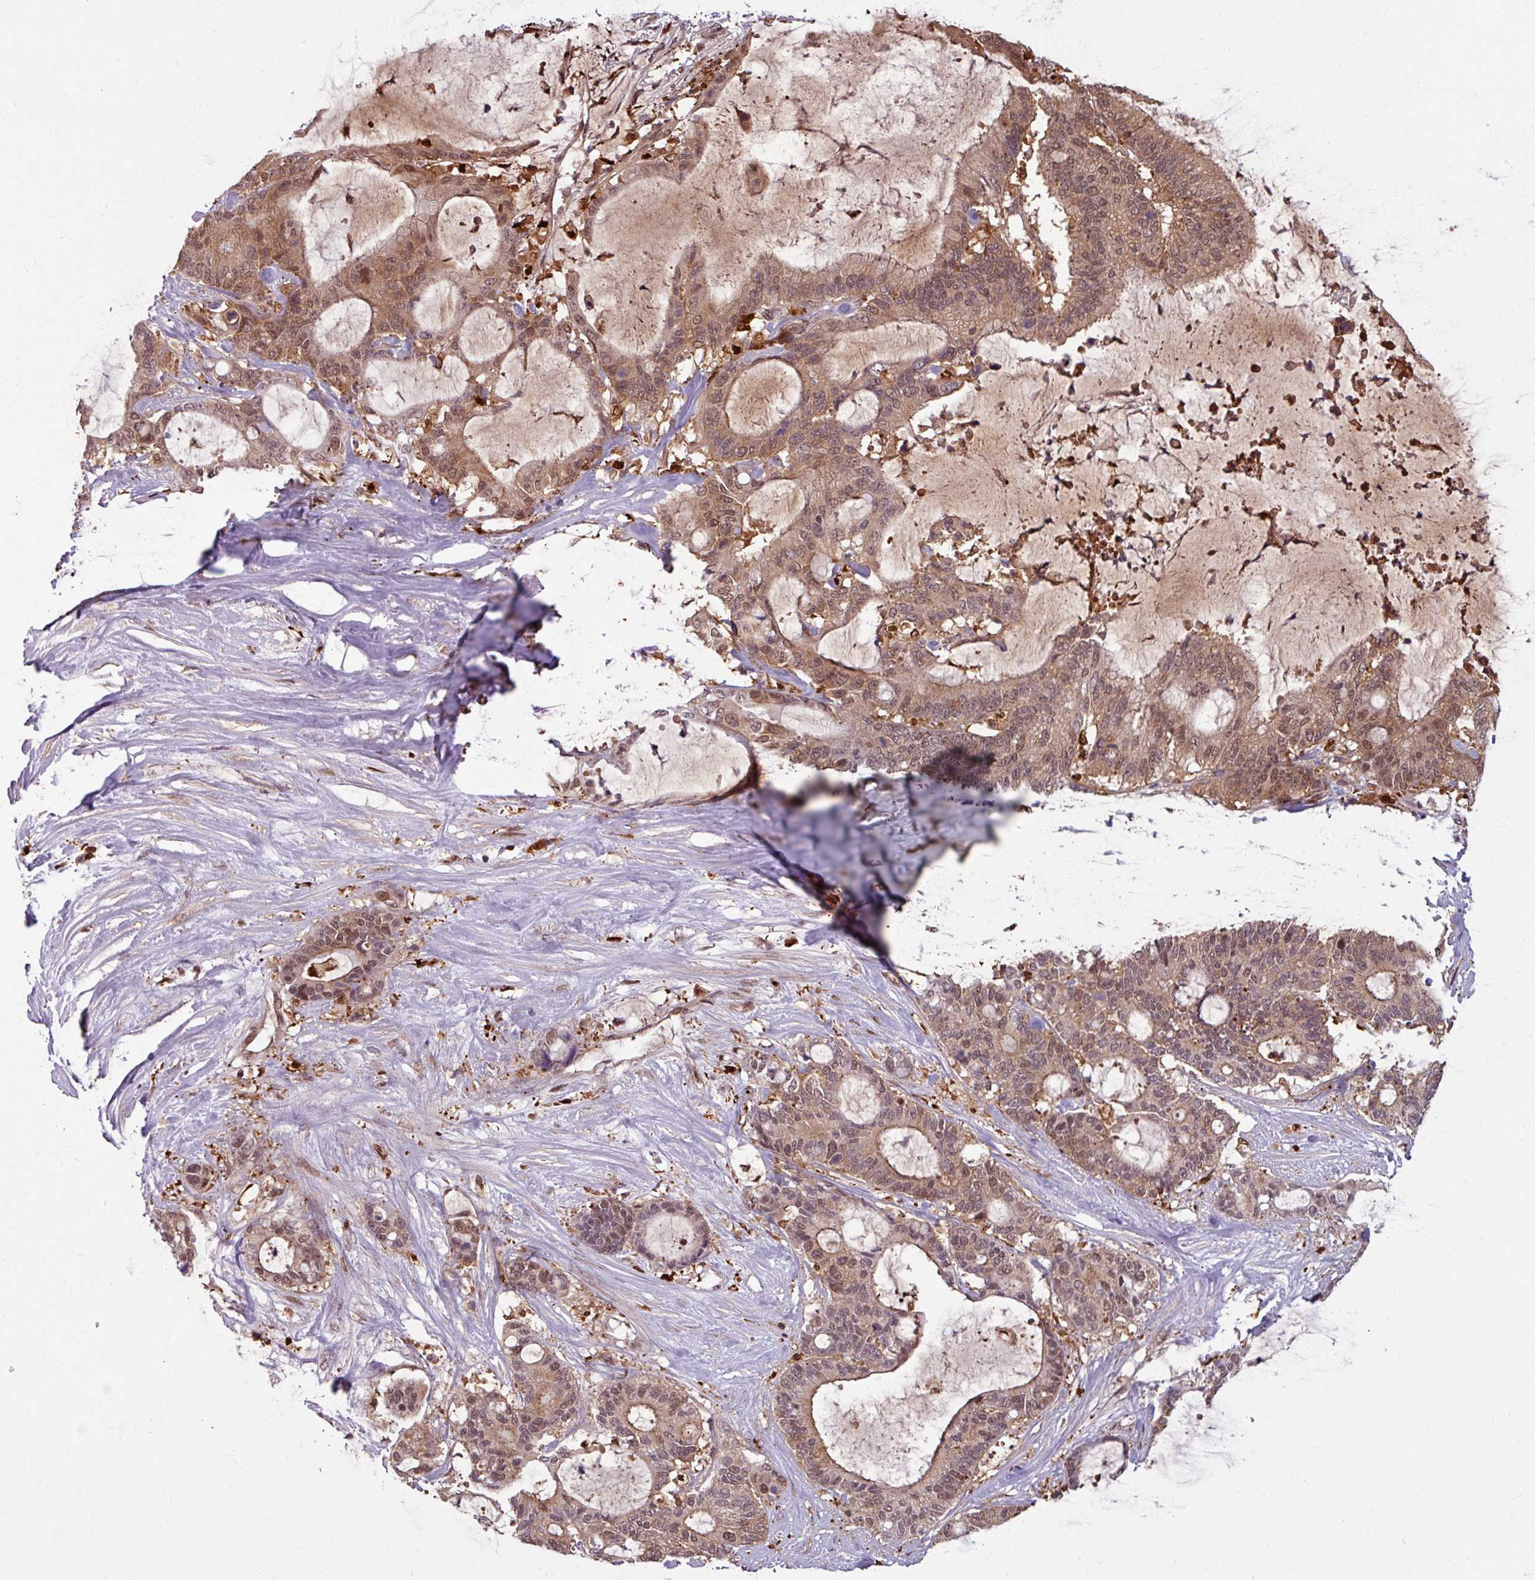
{"staining": {"intensity": "moderate", "quantity": ">75%", "location": "cytoplasmic/membranous,nuclear"}, "tissue": "liver cancer", "cell_type": "Tumor cells", "image_type": "cancer", "snomed": [{"axis": "morphology", "description": "Normal tissue, NOS"}, {"axis": "morphology", "description": "Cholangiocarcinoma"}, {"axis": "topography", "description": "Liver"}, {"axis": "topography", "description": "Peripheral nerve tissue"}], "caption": "Immunohistochemical staining of human cholangiocarcinoma (liver) shows medium levels of moderate cytoplasmic/membranous and nuclear protein staining in about >75% of tumor cells.", "gene": "KCTD11", "patient": {"sex": "female", "age": 73}}